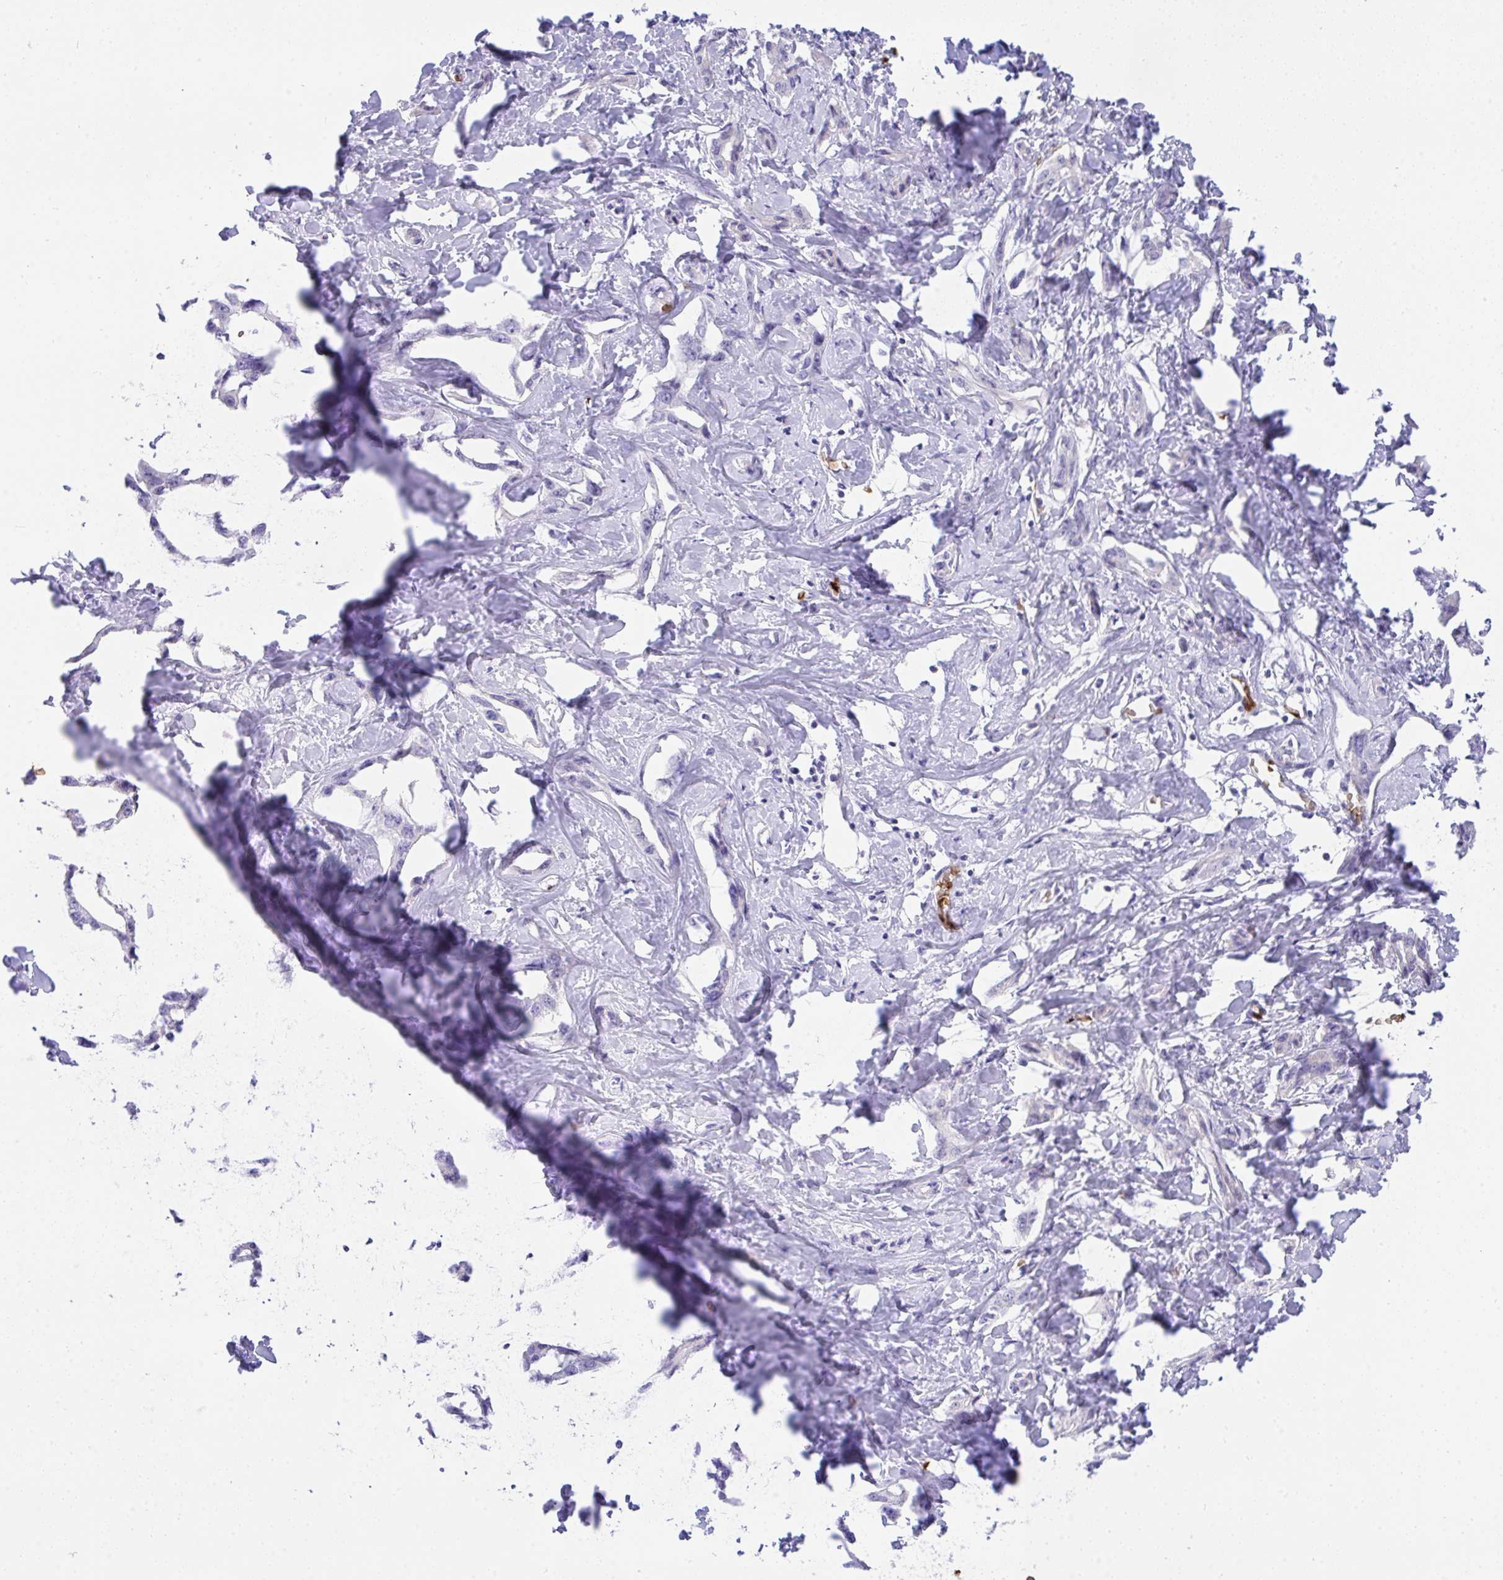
{"staining": {"intensity": "negative", "quantity": "none", "location": "none"}, "tissue": "liver cancer", "cell_type": "Tumor cells", "image_type": "cancer", "snomed": [{"axis": "morphology", "description": "Cholangiocarcinoma"}, {"axis": "topography", "description": "Liver"}], "caption": "Tumor cells are negative for protein expression in human liver cancer.", "gene": "ANK1", "patient": {"sex": "male", "age": 59}}